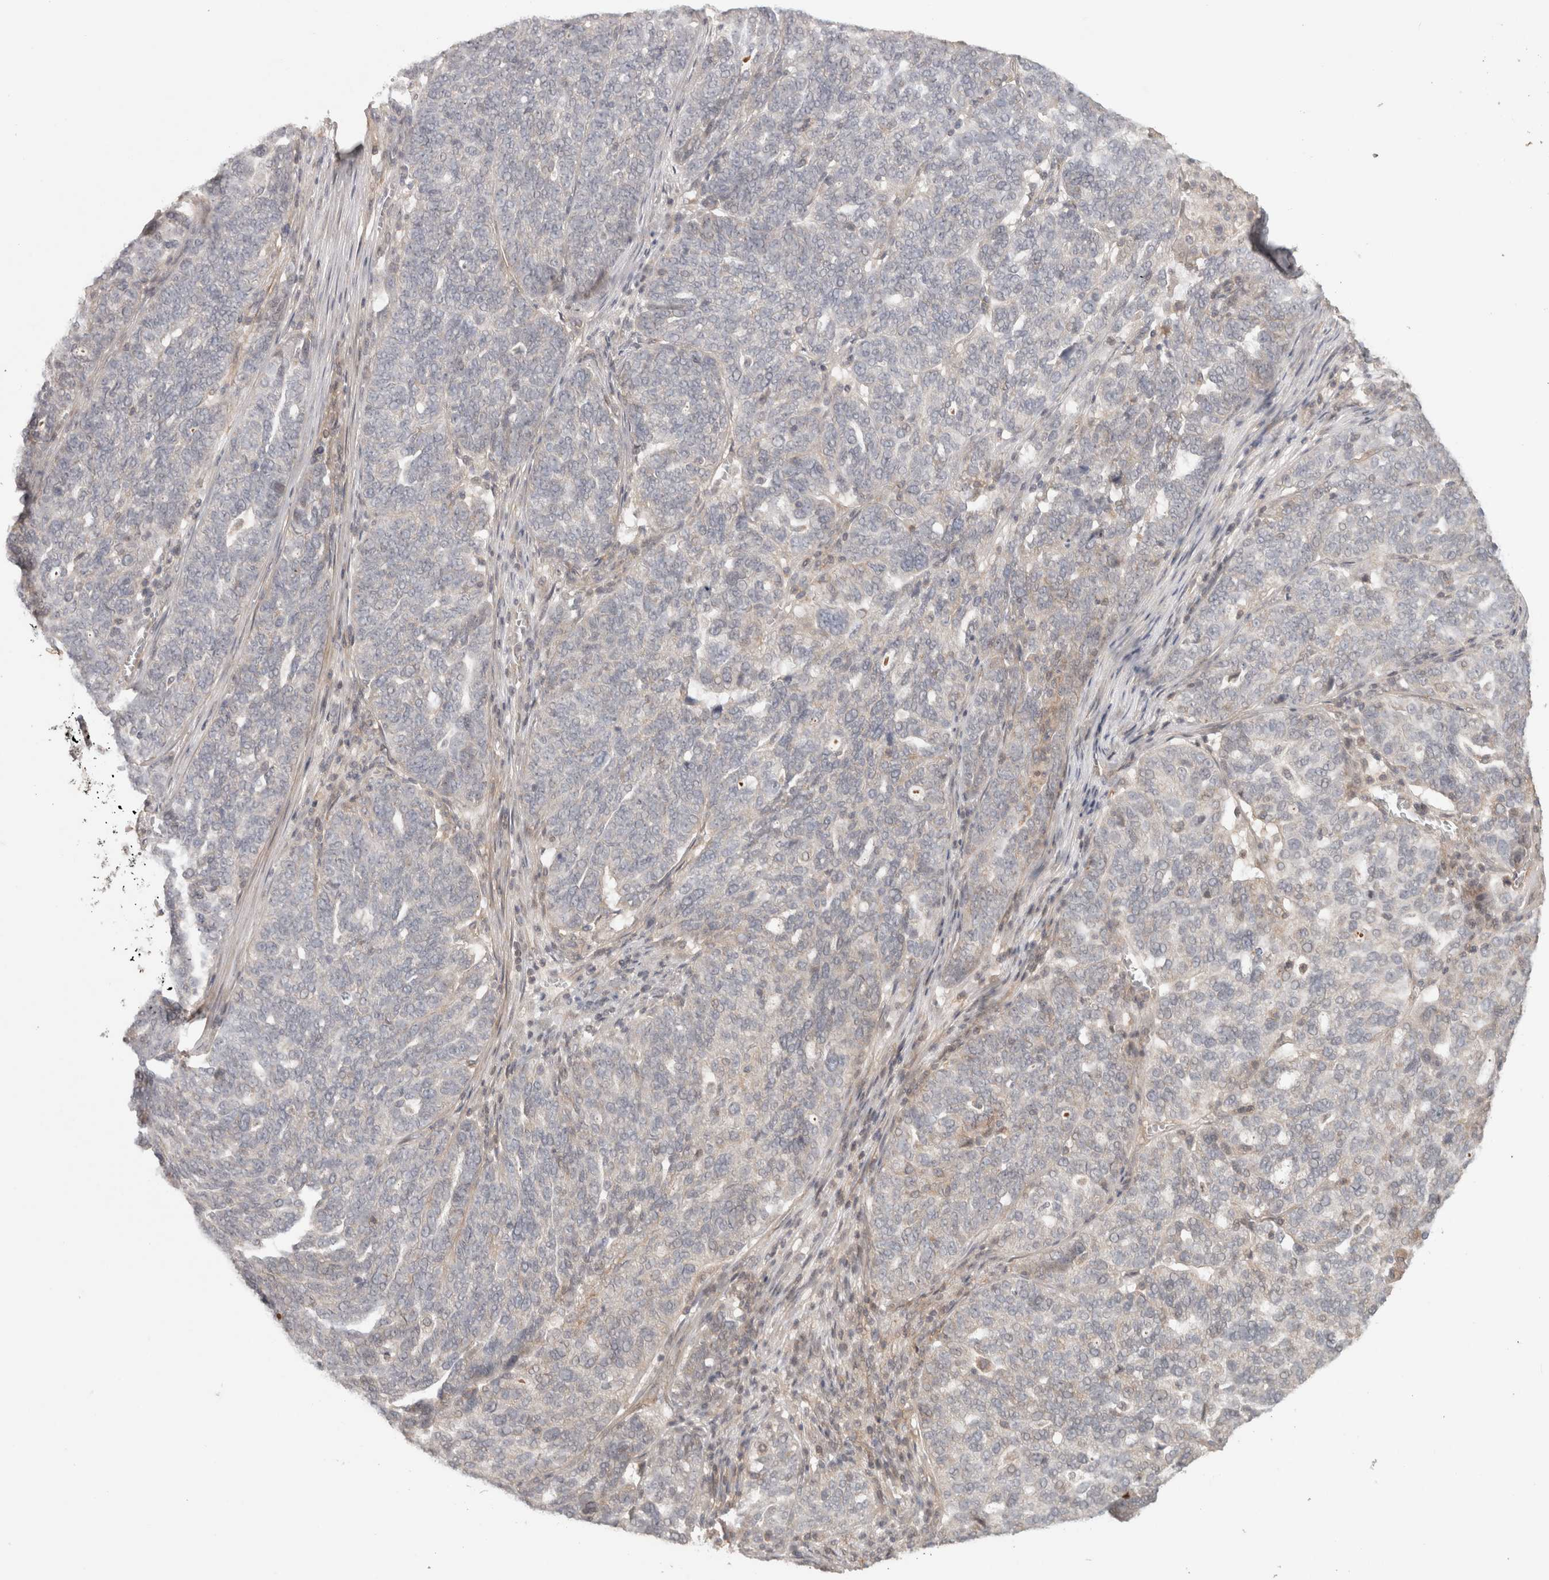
{"staining": {"intensity": "negative", "quantity": "none", "location": "none"}, "tissue": "ovarian cancer", "cell_type": "Tumor cells", "image_type": "cancer", "snomed": [{"axis": "morphology", "description": "Cystadenocarcinoma, serous, NOS"}, {"axis": "topography", "description": "Ovary"}], "caption": "Immunohistochemistry (IHC) image of neoplastic tissue: ovarian cancer stained with DAB demonstrates no significant protein expression in tumor cells. (Immunohistochemistry (IHC), brightfield microscopy, high magnification).", "gene": "HSPG2", "patient": {"sex": "female", "age": 59}}